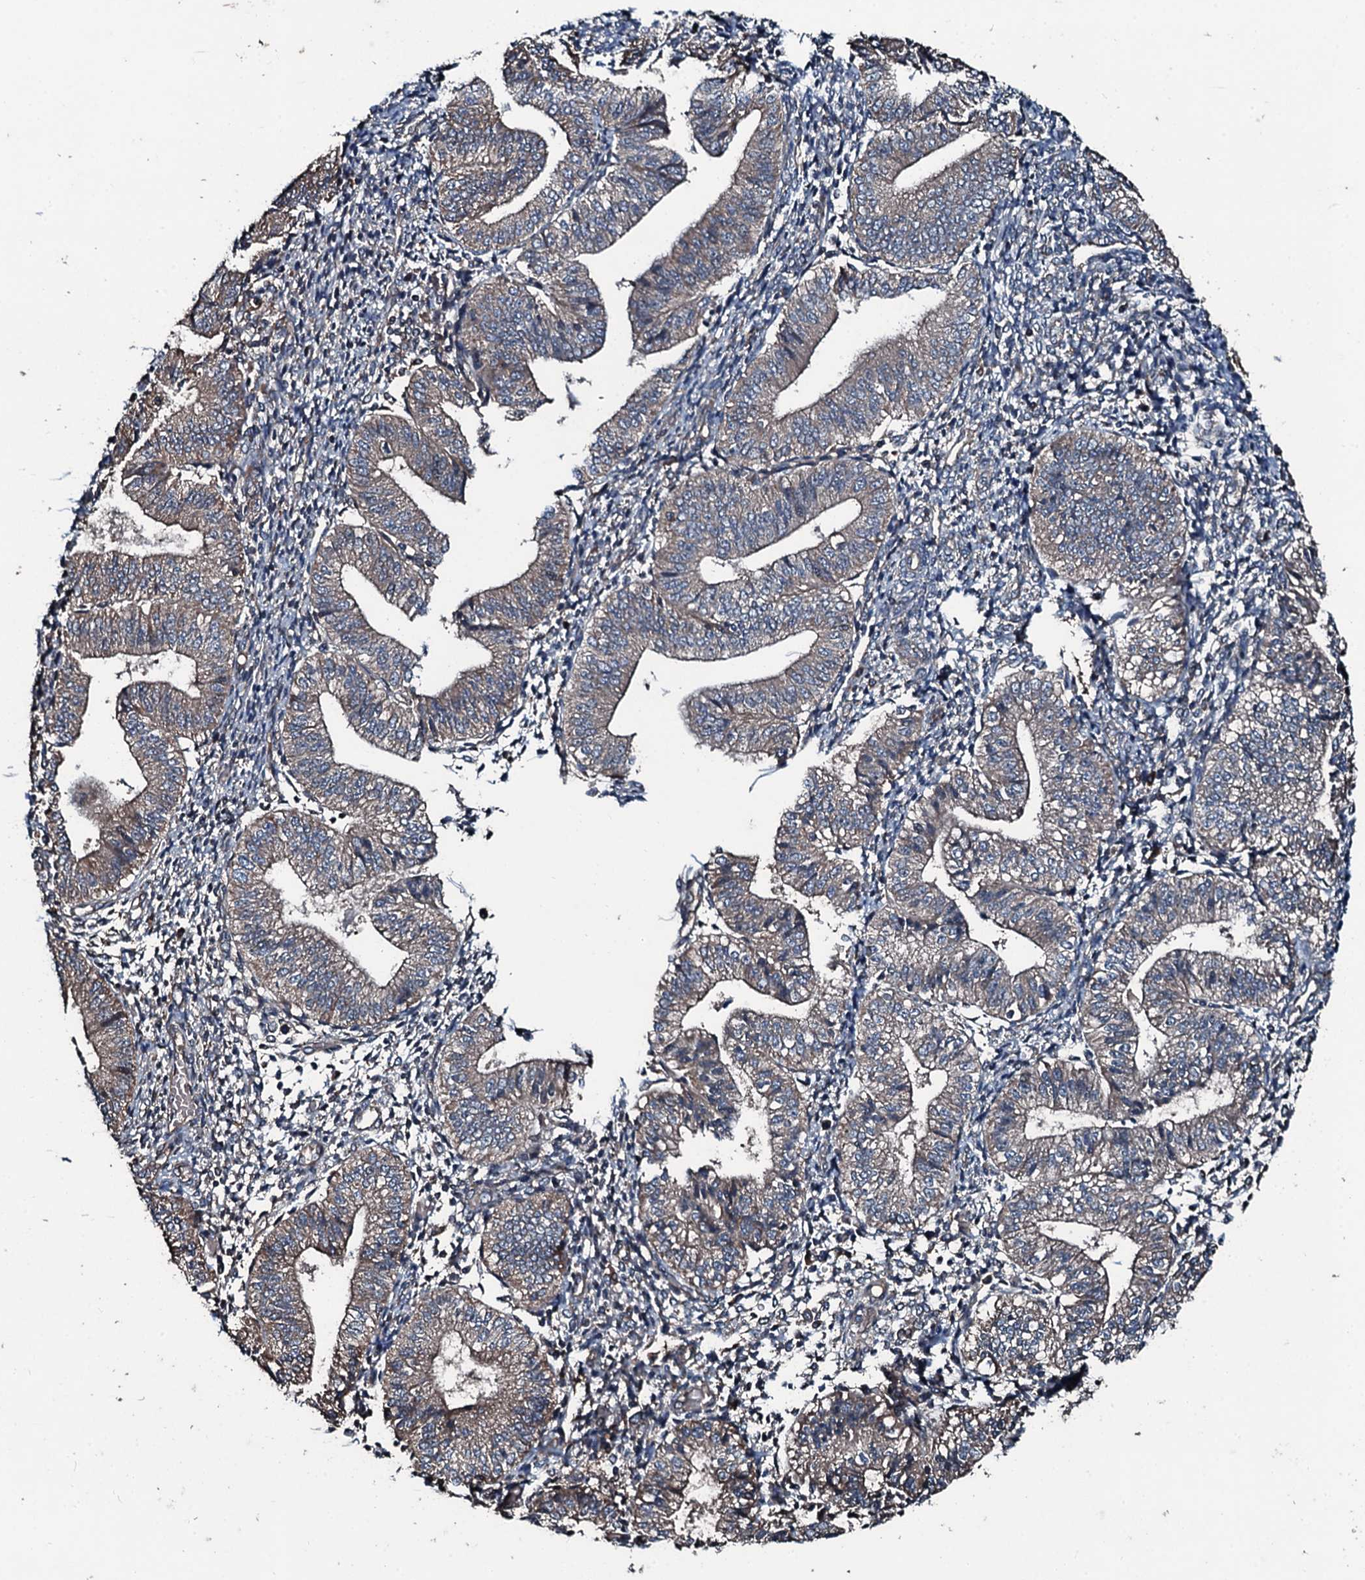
{"staining": {"intensity": "negative", "quantity": "none", "location": "none"}, "tissue": "endometrium", "cell_type": "Cells in endometrial stroma", "image_type": "normal", "snomed": [{"axis": "morphology", "description": "Normal tissue, NOS"}, {"axis": "topography", "description": "Endometrium"}], "caption": "Immunohistochemistry of unremarkable endometrium displays no staining in cells in endometrial stroma.", "gene": "AARS1", "patient": {"sex": "female", "age": 34}}